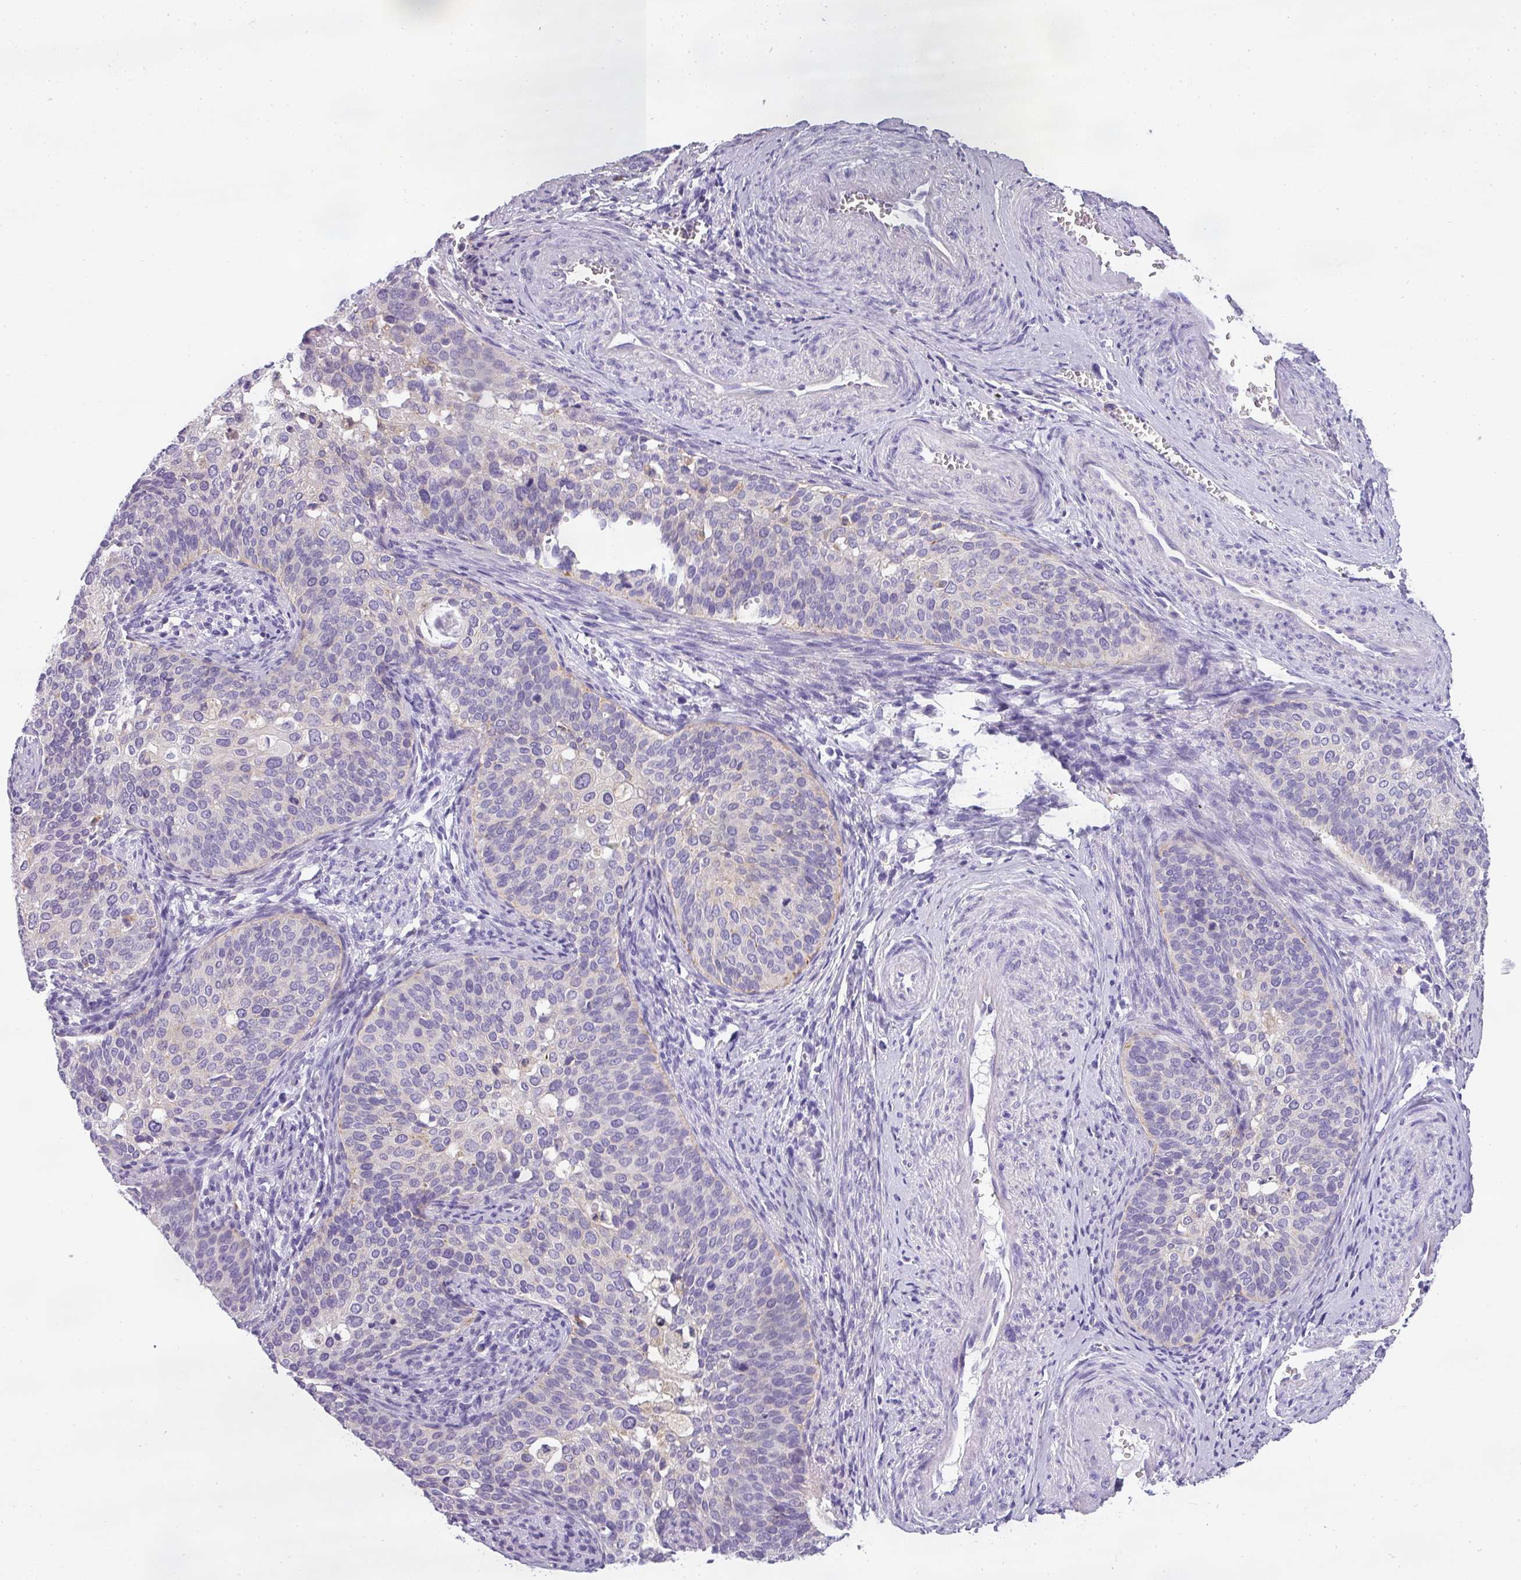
{"staining": {"intensity": "negative", "quantity": "none", "location": "none"}, "tissue": "cervical cancer", "cell_type": "Tumor cells", "image_type": "cancer", "snomed": [{"axis": "morphology", "description": "Squamous cell carcinoma, NOS"}, {"axis": "topography", "description": "Cervix"}], "caption": "Immunohistochemical staining of human squamous cell carcinoma (cervical) demonstrates no significant staining in tumor cells.", "gene": "ATP6V1D", "patient": {"sex": "female", "age": 44}}